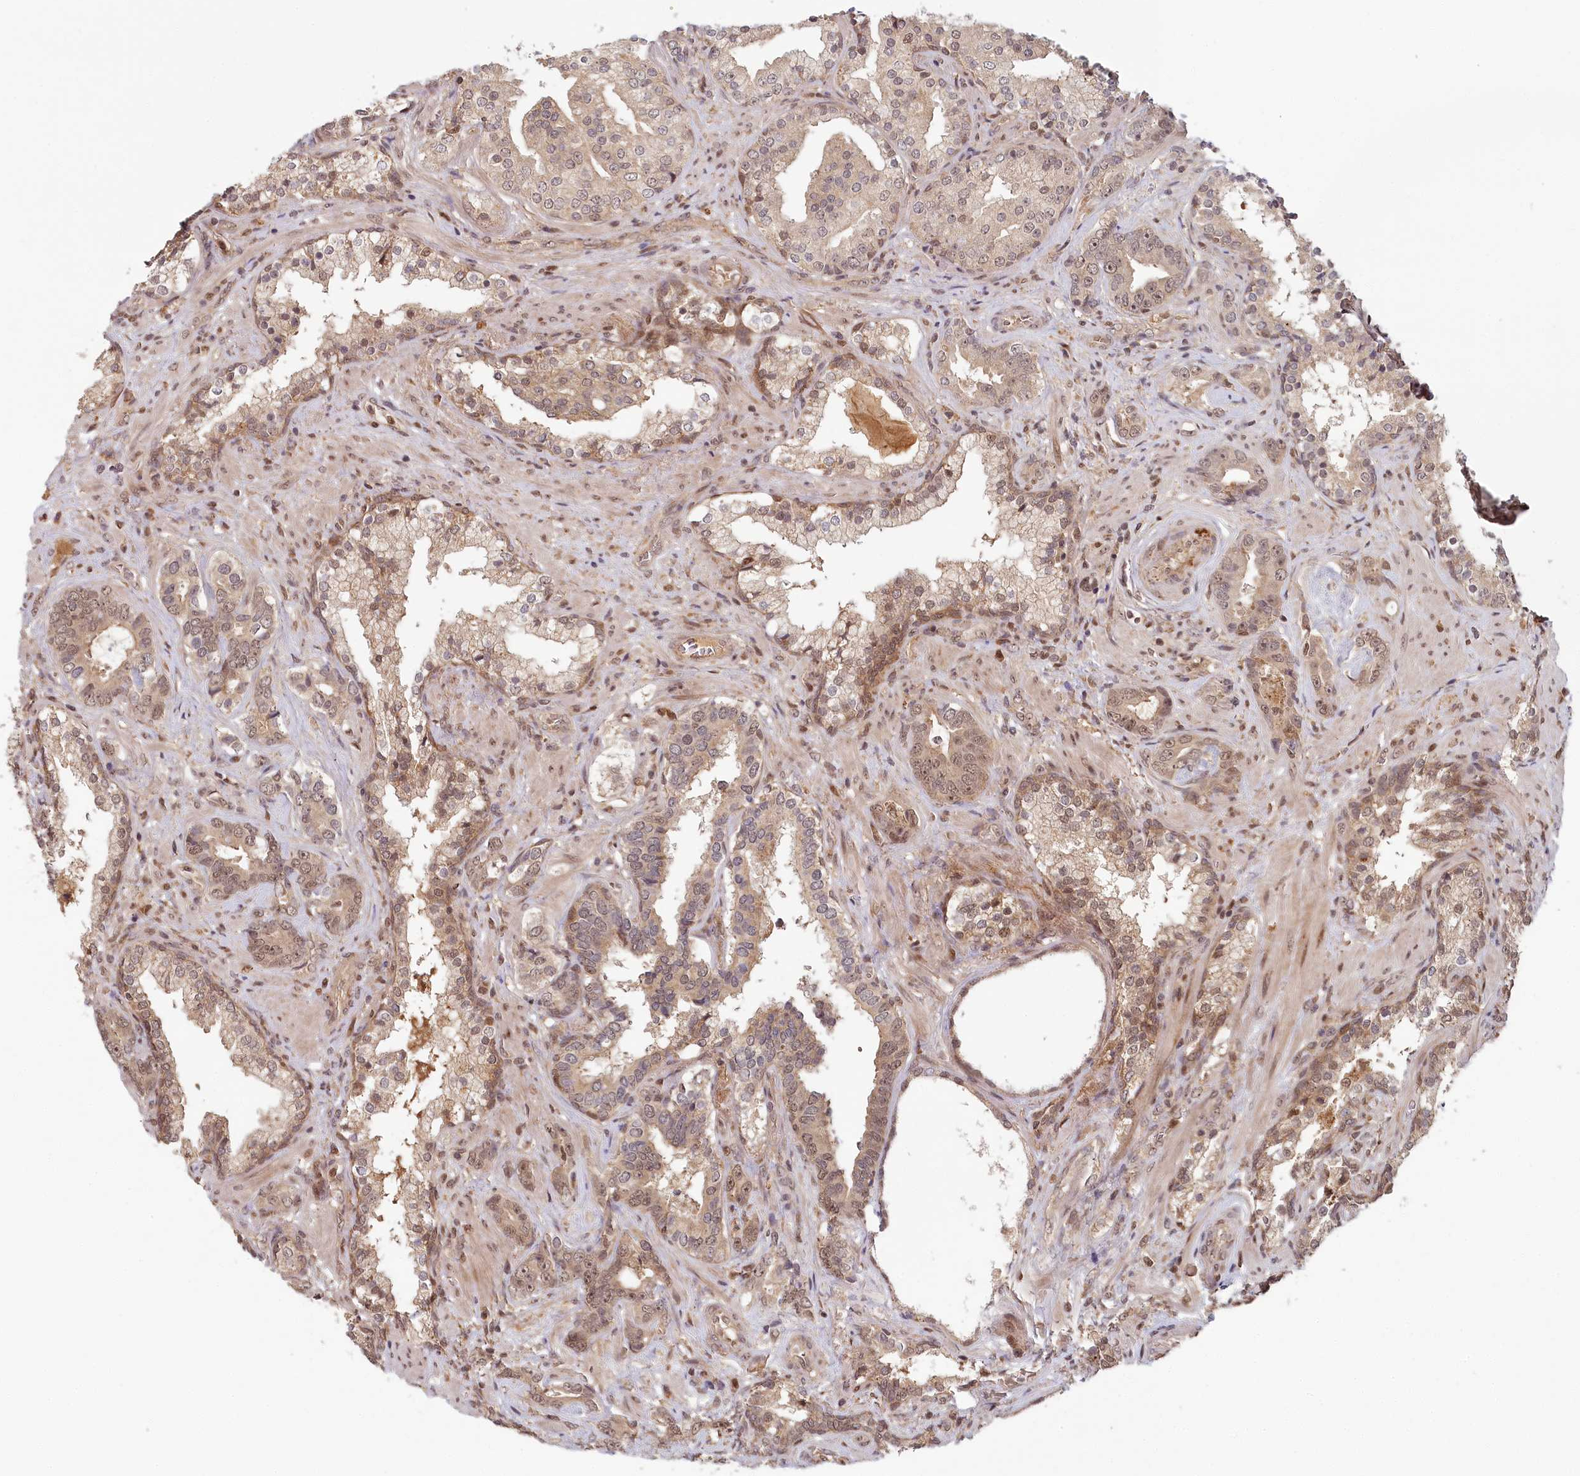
{"staining": {"intensity": "weak", "quantity": ">75%", "location": "cytoplasmic/membranous,nuclear"}, "tissue": "prostate cancer", "cell_type": "Tumor cells", "image_type": "cancer", "snomed": [{"axis": "morphology", "description": "Adenocarcinoma, High grade"}, {"axis": "topography", "description": "Prostate"}], "caption": "Prostate high-grade adenocarcinoma stained for a protein exhibits weak cytoplasmic/membranous and nuclear positivity in tumor cells.", "gene": "WAPL", "patient": {"sex": "male", "age": 58}}